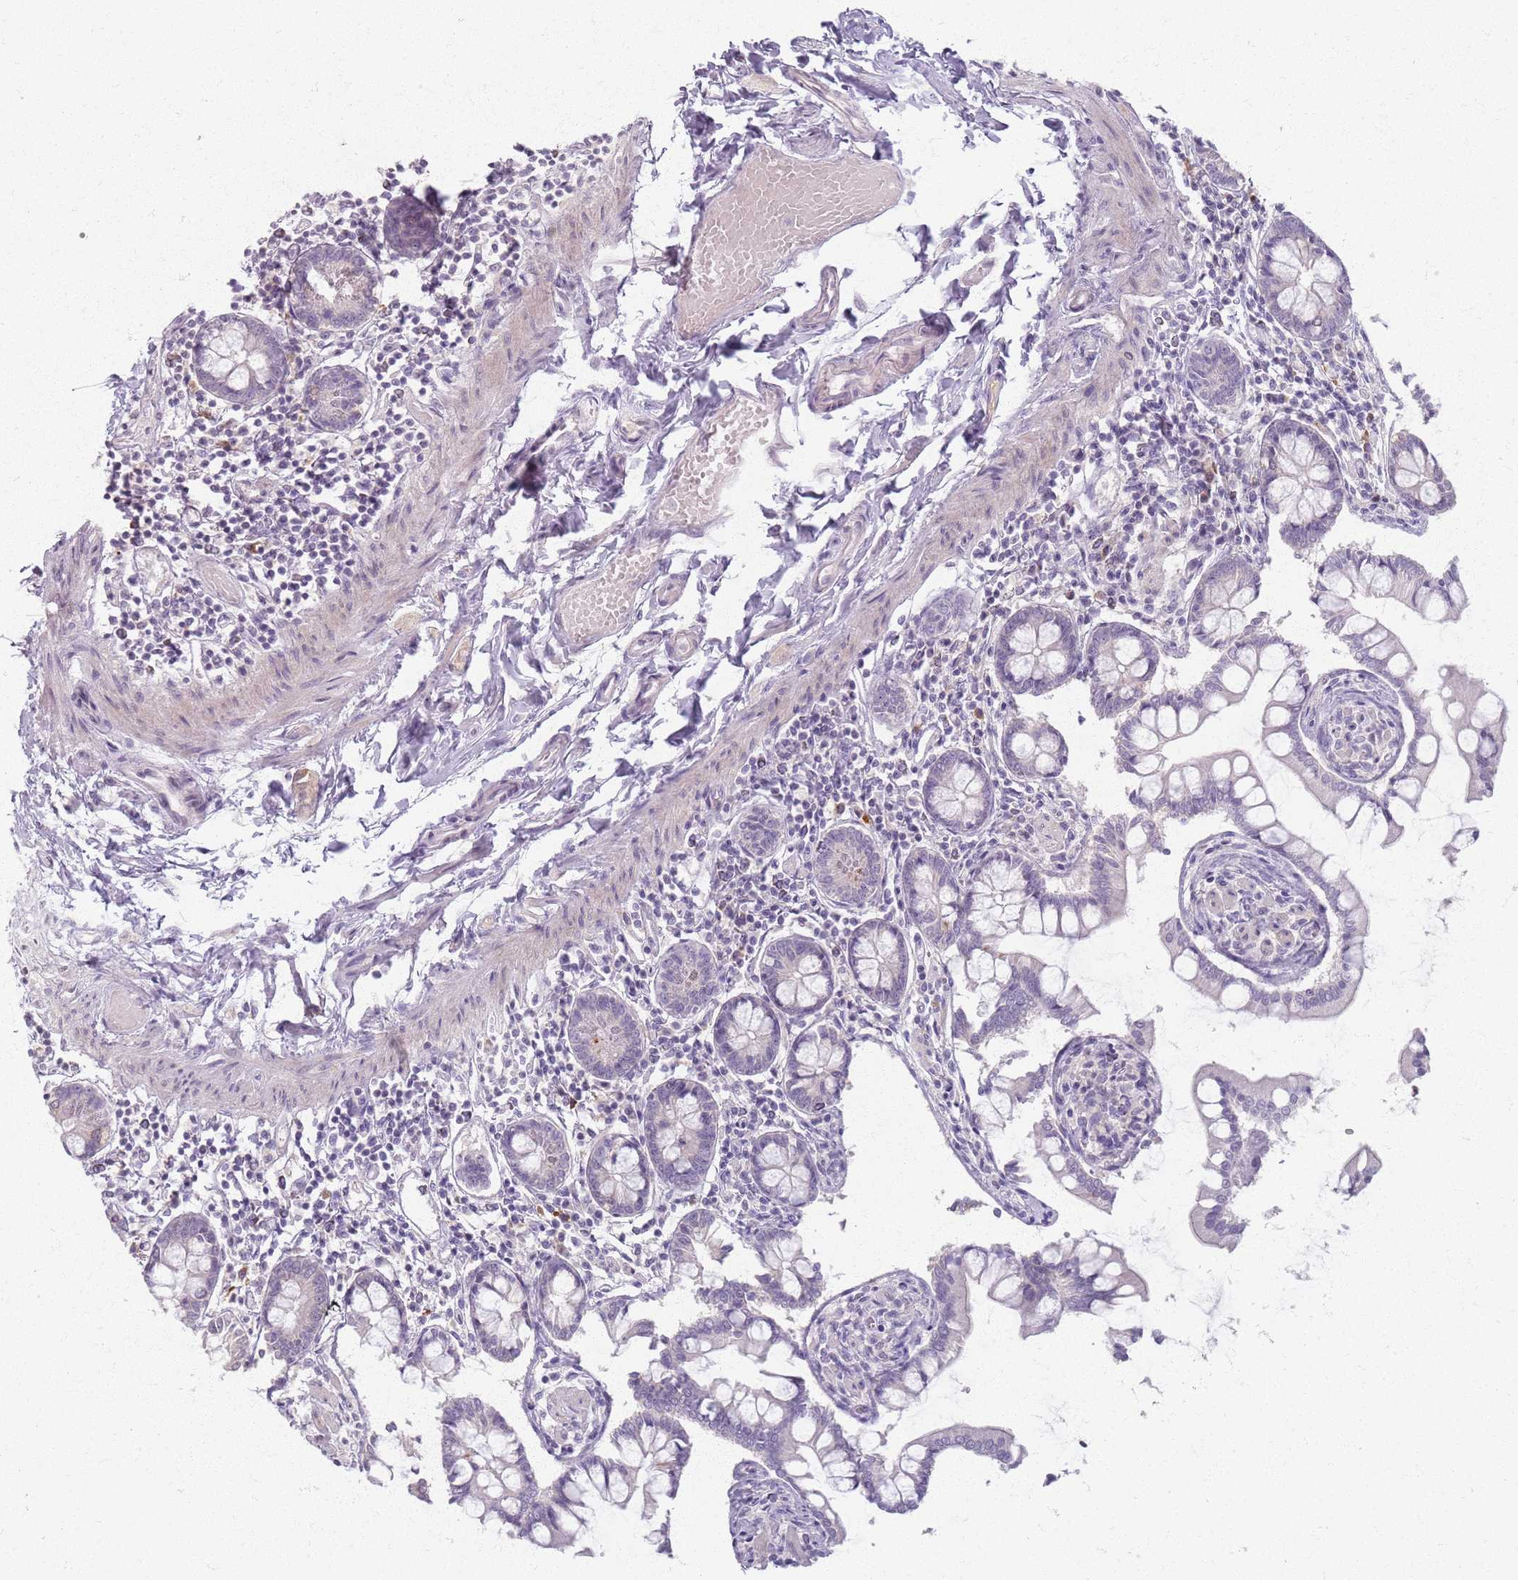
{"staining": {"intensity": "negative", "quantity": "none", "location": "none"}, "tissue": "small intestine", "cell_type": "Glandular cells", "image_type": "normal", "snomed": [{"axis": "morphology", "description": "Normal tissue, NOS"}, {"axis": "topography", "description": "Small intestine"}], "caption": "This is a image of IHC staining of benign small intestine, which shows no expression in glandular cells. (DAB immunohistochemistry, high magnification).", "gene": "CRIPT", "patient": {"sex": "male", "age": 41}}